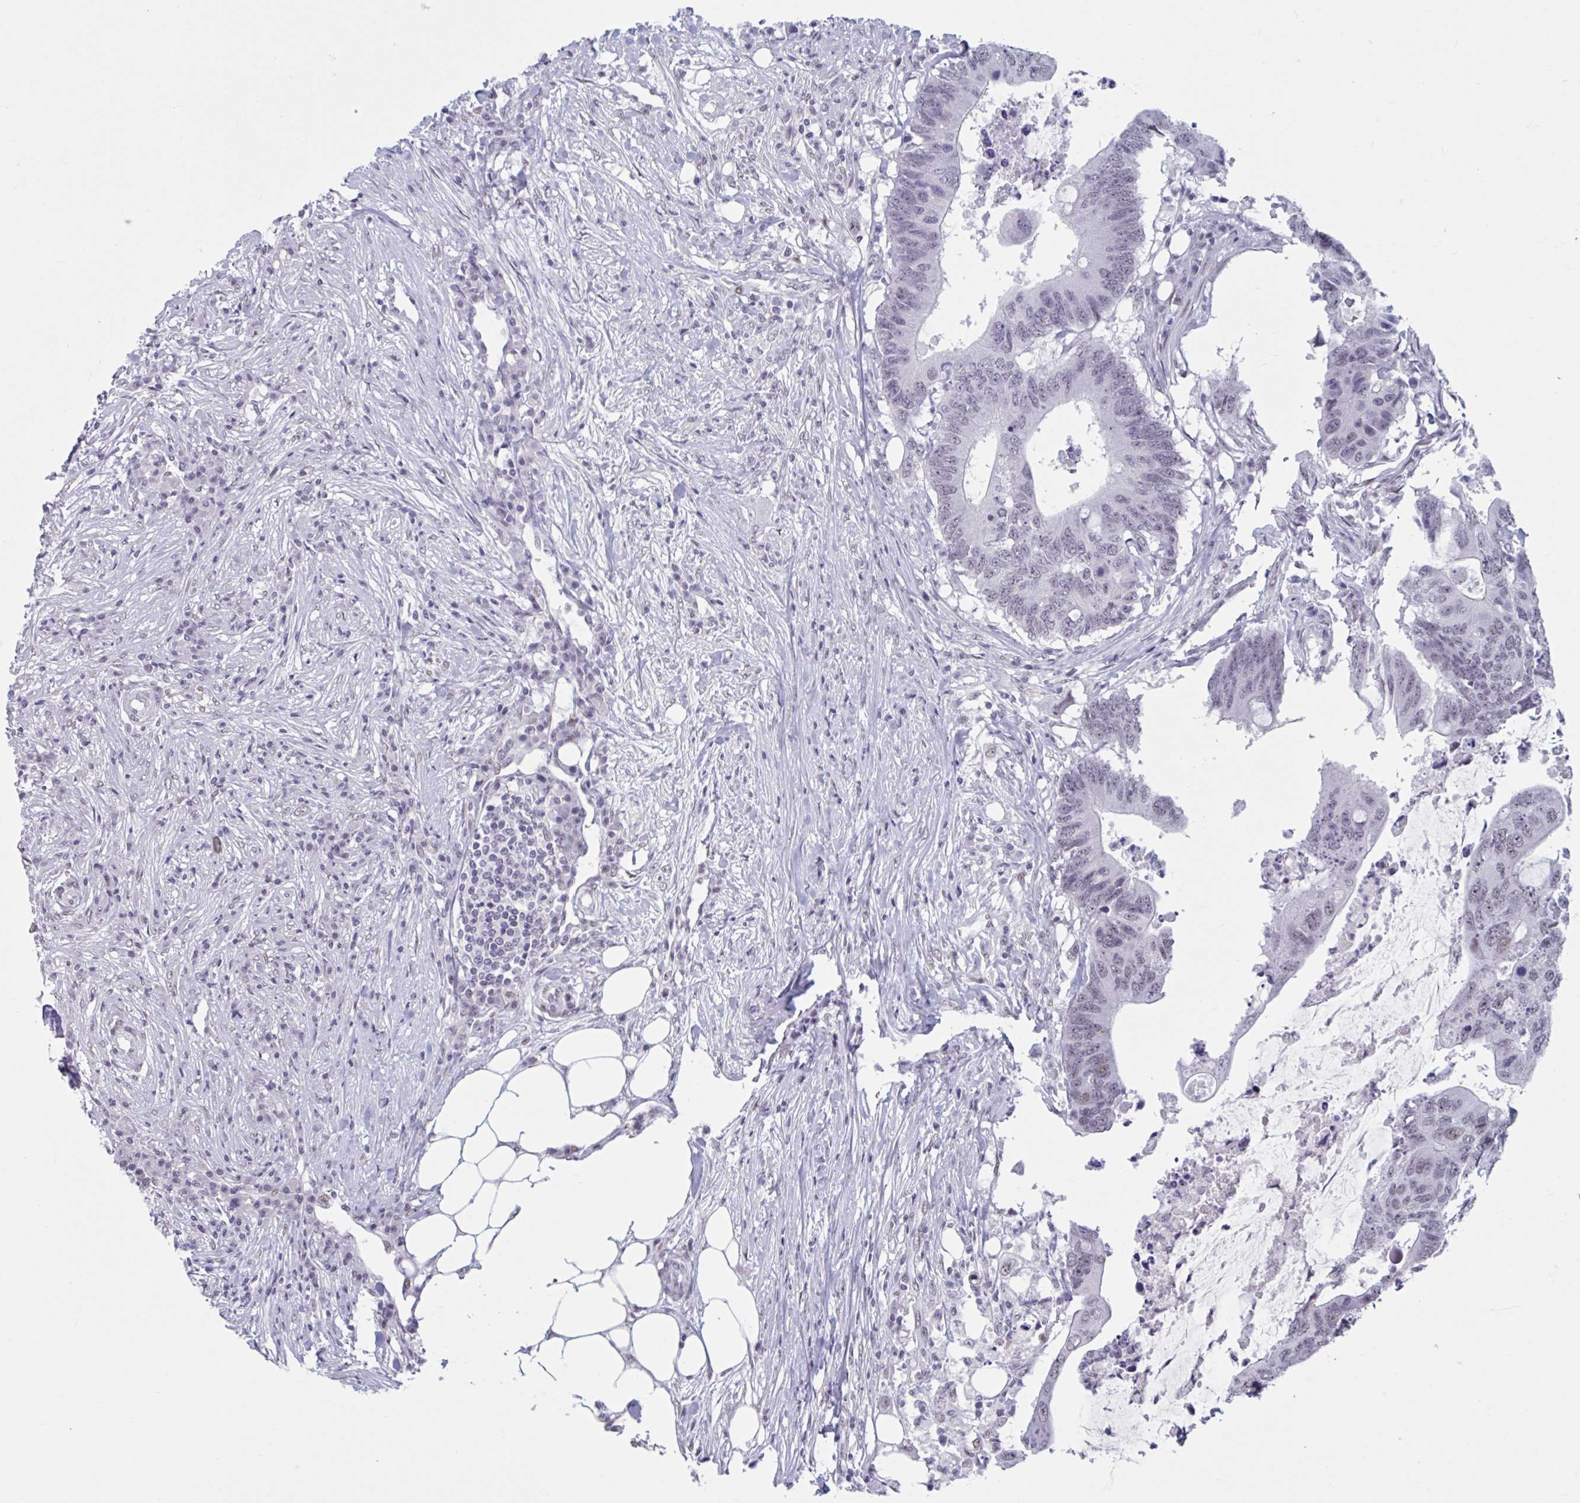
{"staining": {"intensity": "weak", "quantity": "25%-75%", "location": "nuclear"}, "tissue": "colorectal cancer", "cell_type": "Tumor cells", "image_type": "cancer", "snomed": [{"axis": "morphology", "description": "Adenocarcinoma, NOS"}, {"axis": "topography", "description": "Colon"}], "caption": "Colorectal adenocarcinoma was stained to show a protein in brown. There is low levels of weak nuclear staining in approximately 25%-75% of tumor cells.", "gene": "HSD17B6", "patient": {"sex": "male", "age": 71}}